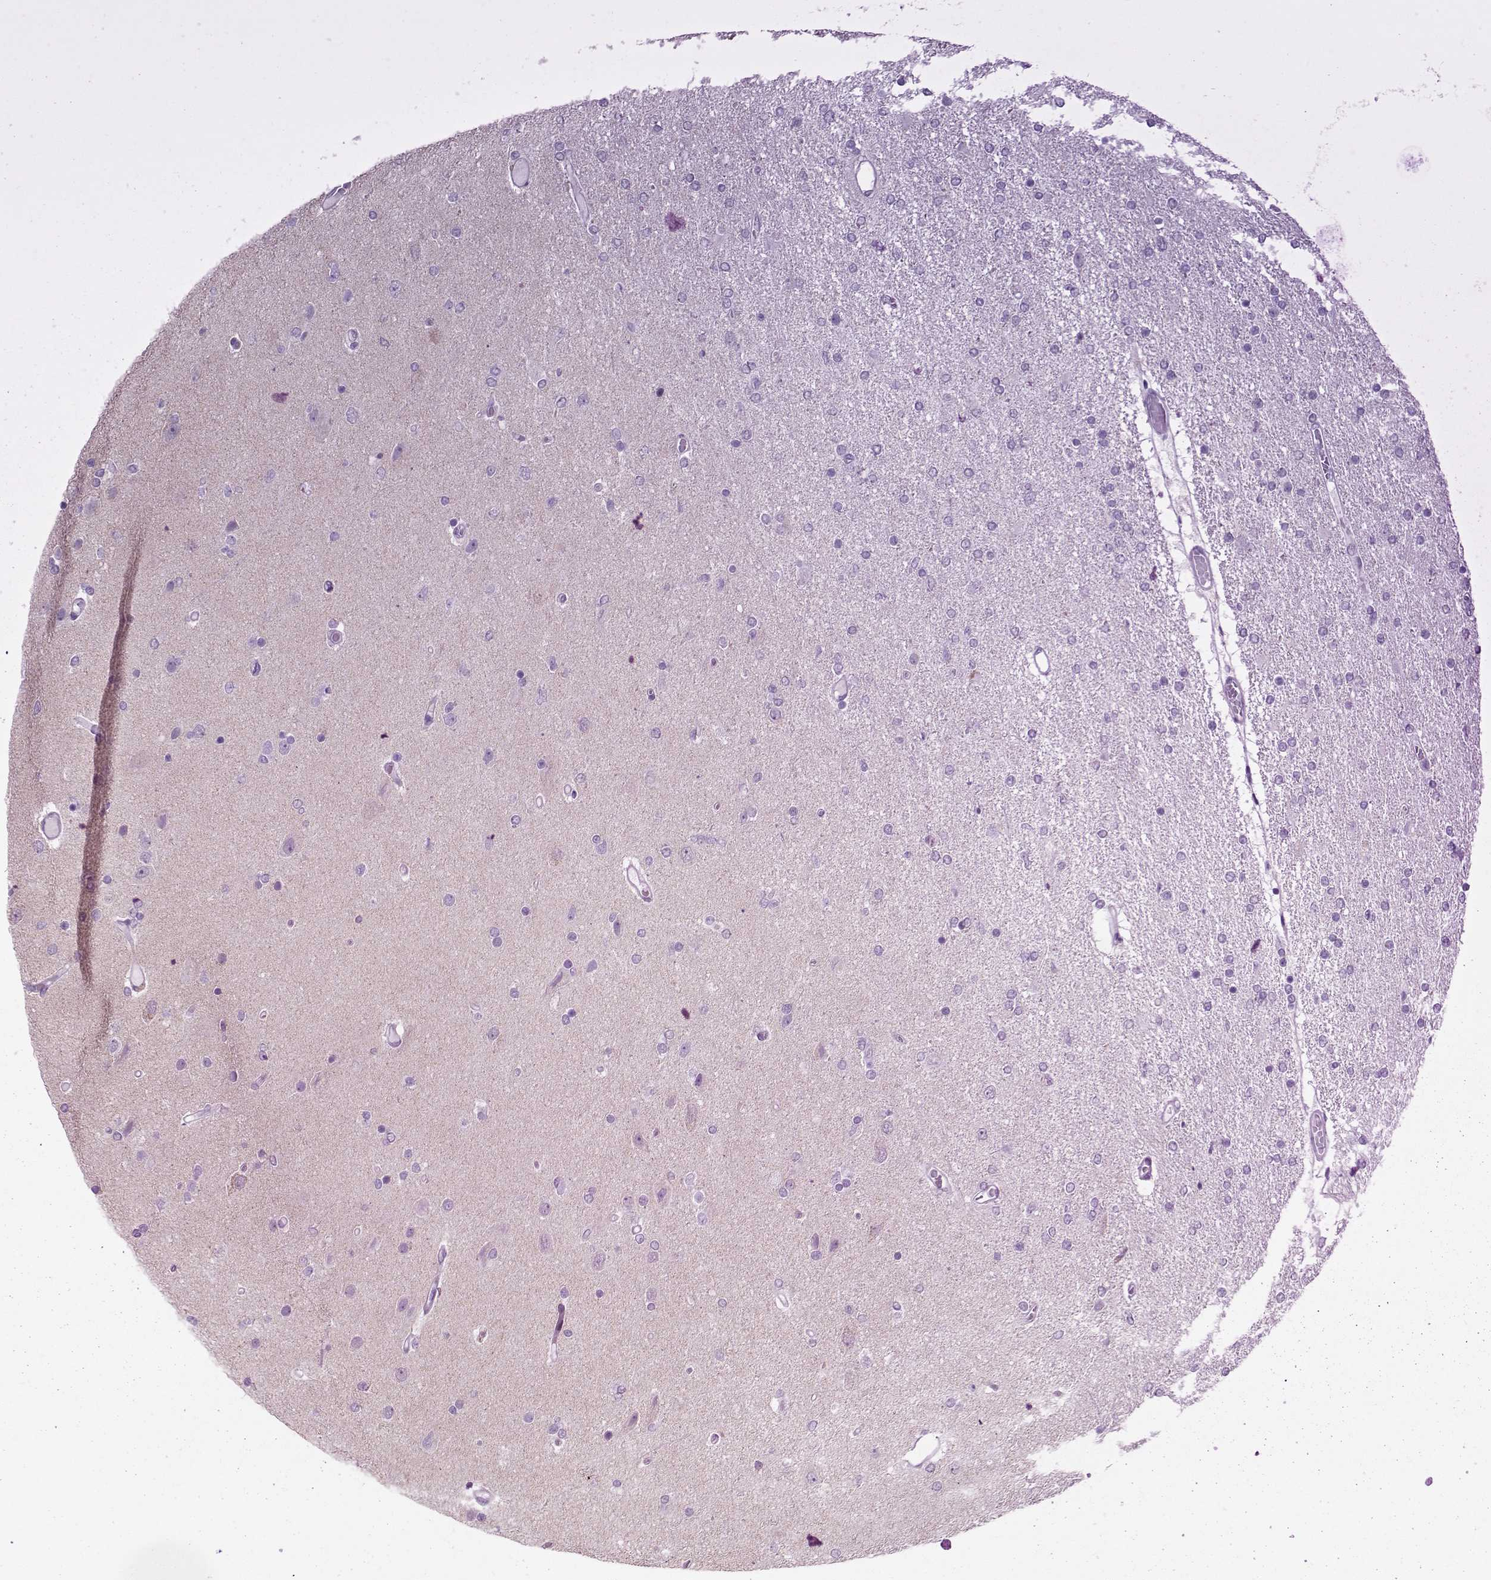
{"staining": {"intensity": "negative", "quantity": "none", "location": "none"}, "tissue": "glioma", "cell_type": "Tumor cells", "image_type": "cancer", "snomed": [{"axis": "morphology", "description": "Glioma, malignant, High grade"}, {"axis": "topography", "description": "Cerebral cortex"}], "caption": "Tumor cells are negative for protein expression in human glioma.", "gene": "DNAAF1", "patient": {"sex": "male", "age": 70}}